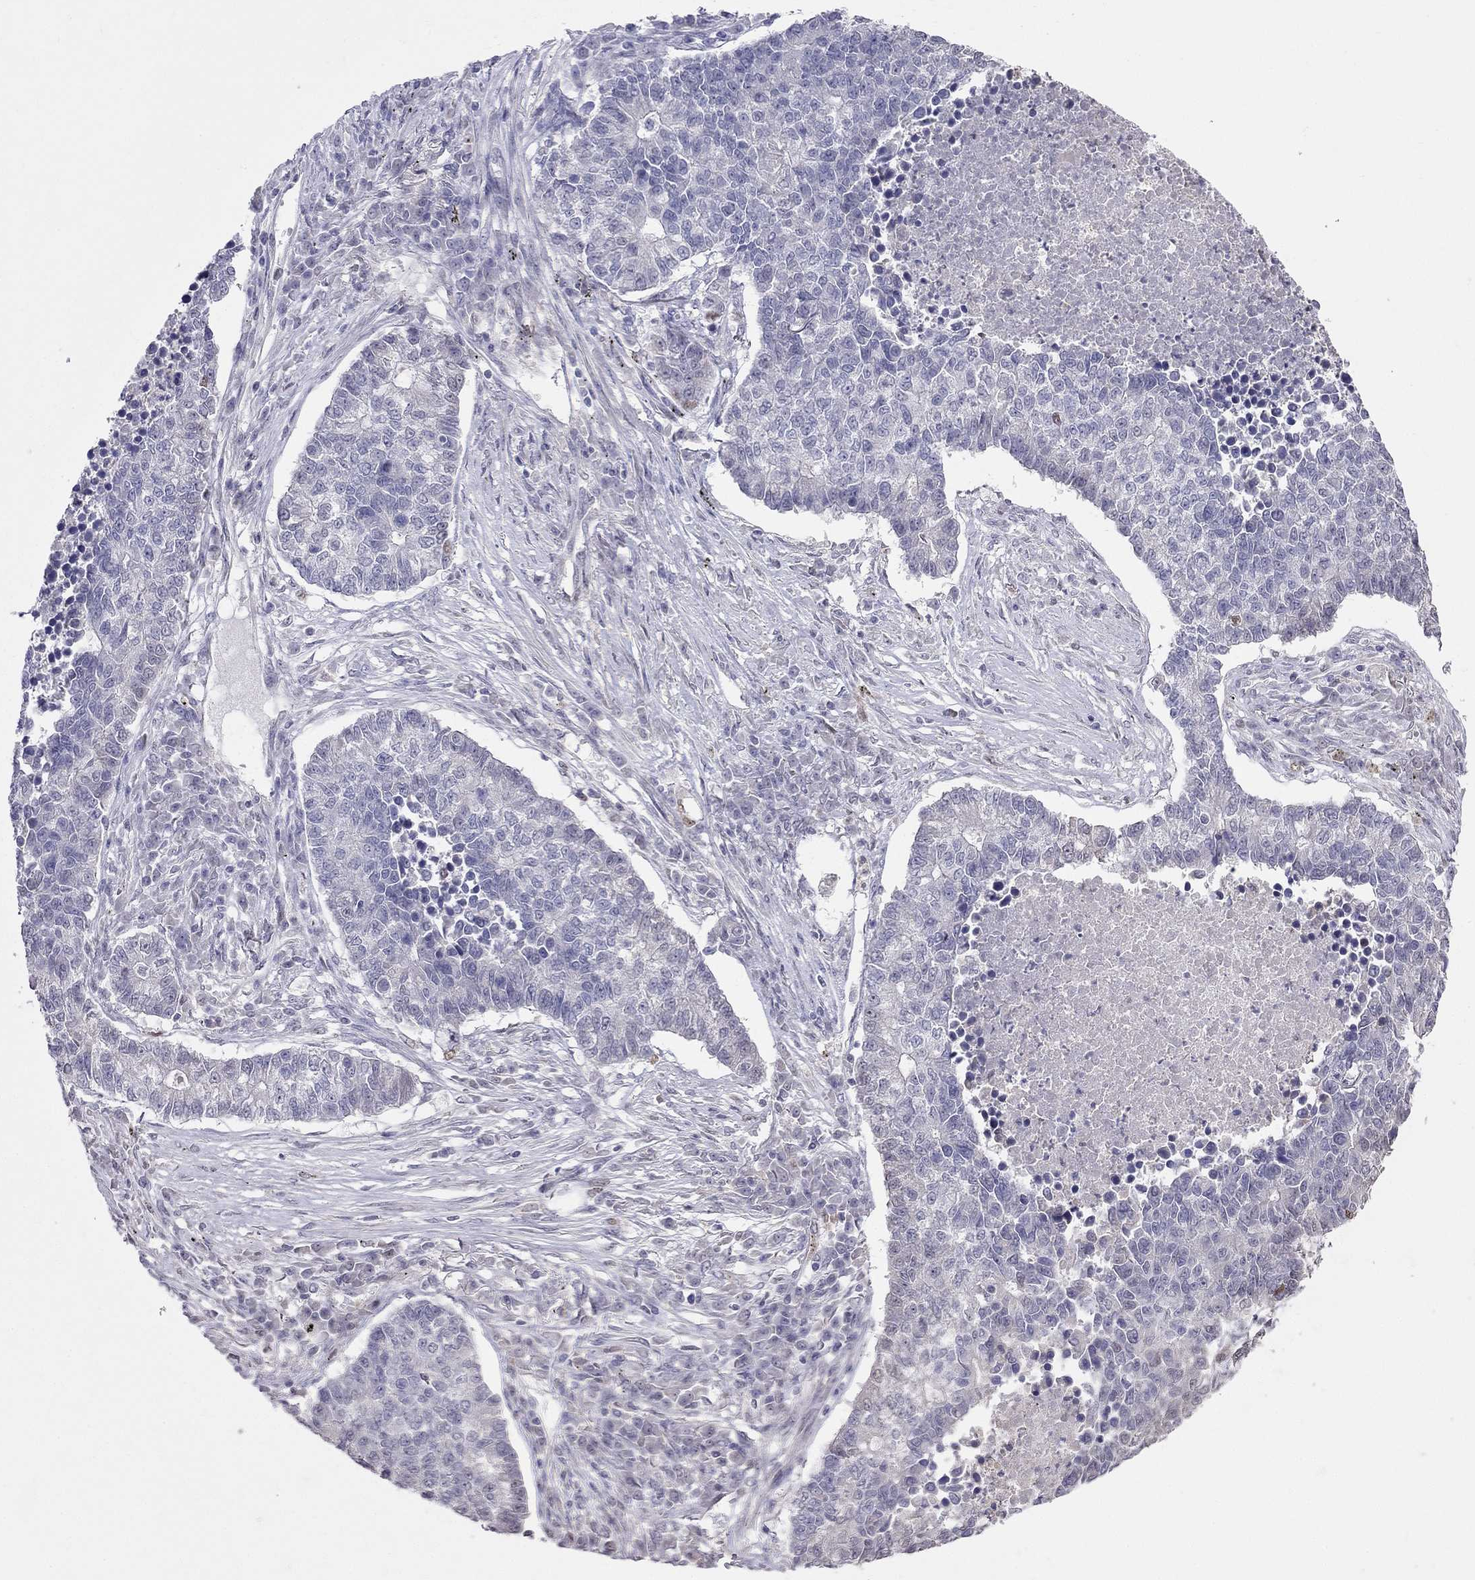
{"staining": {"intensity": "negative", "quantity": "none", "location": "none"}, "tissue": "lung cancer", "cell_type": "Tumor cells", "image_type": "cancer", "snomed": [{"axis": "morphology", "description": "Adenocarcinoma, NOS"}, {"axis": "topography", "description": "Lung"}], "caption": "Tumor cells show no significant staining in lung cancer.", "gene": "LRRC39", "patient": {"sex": "male", "age": 57}}